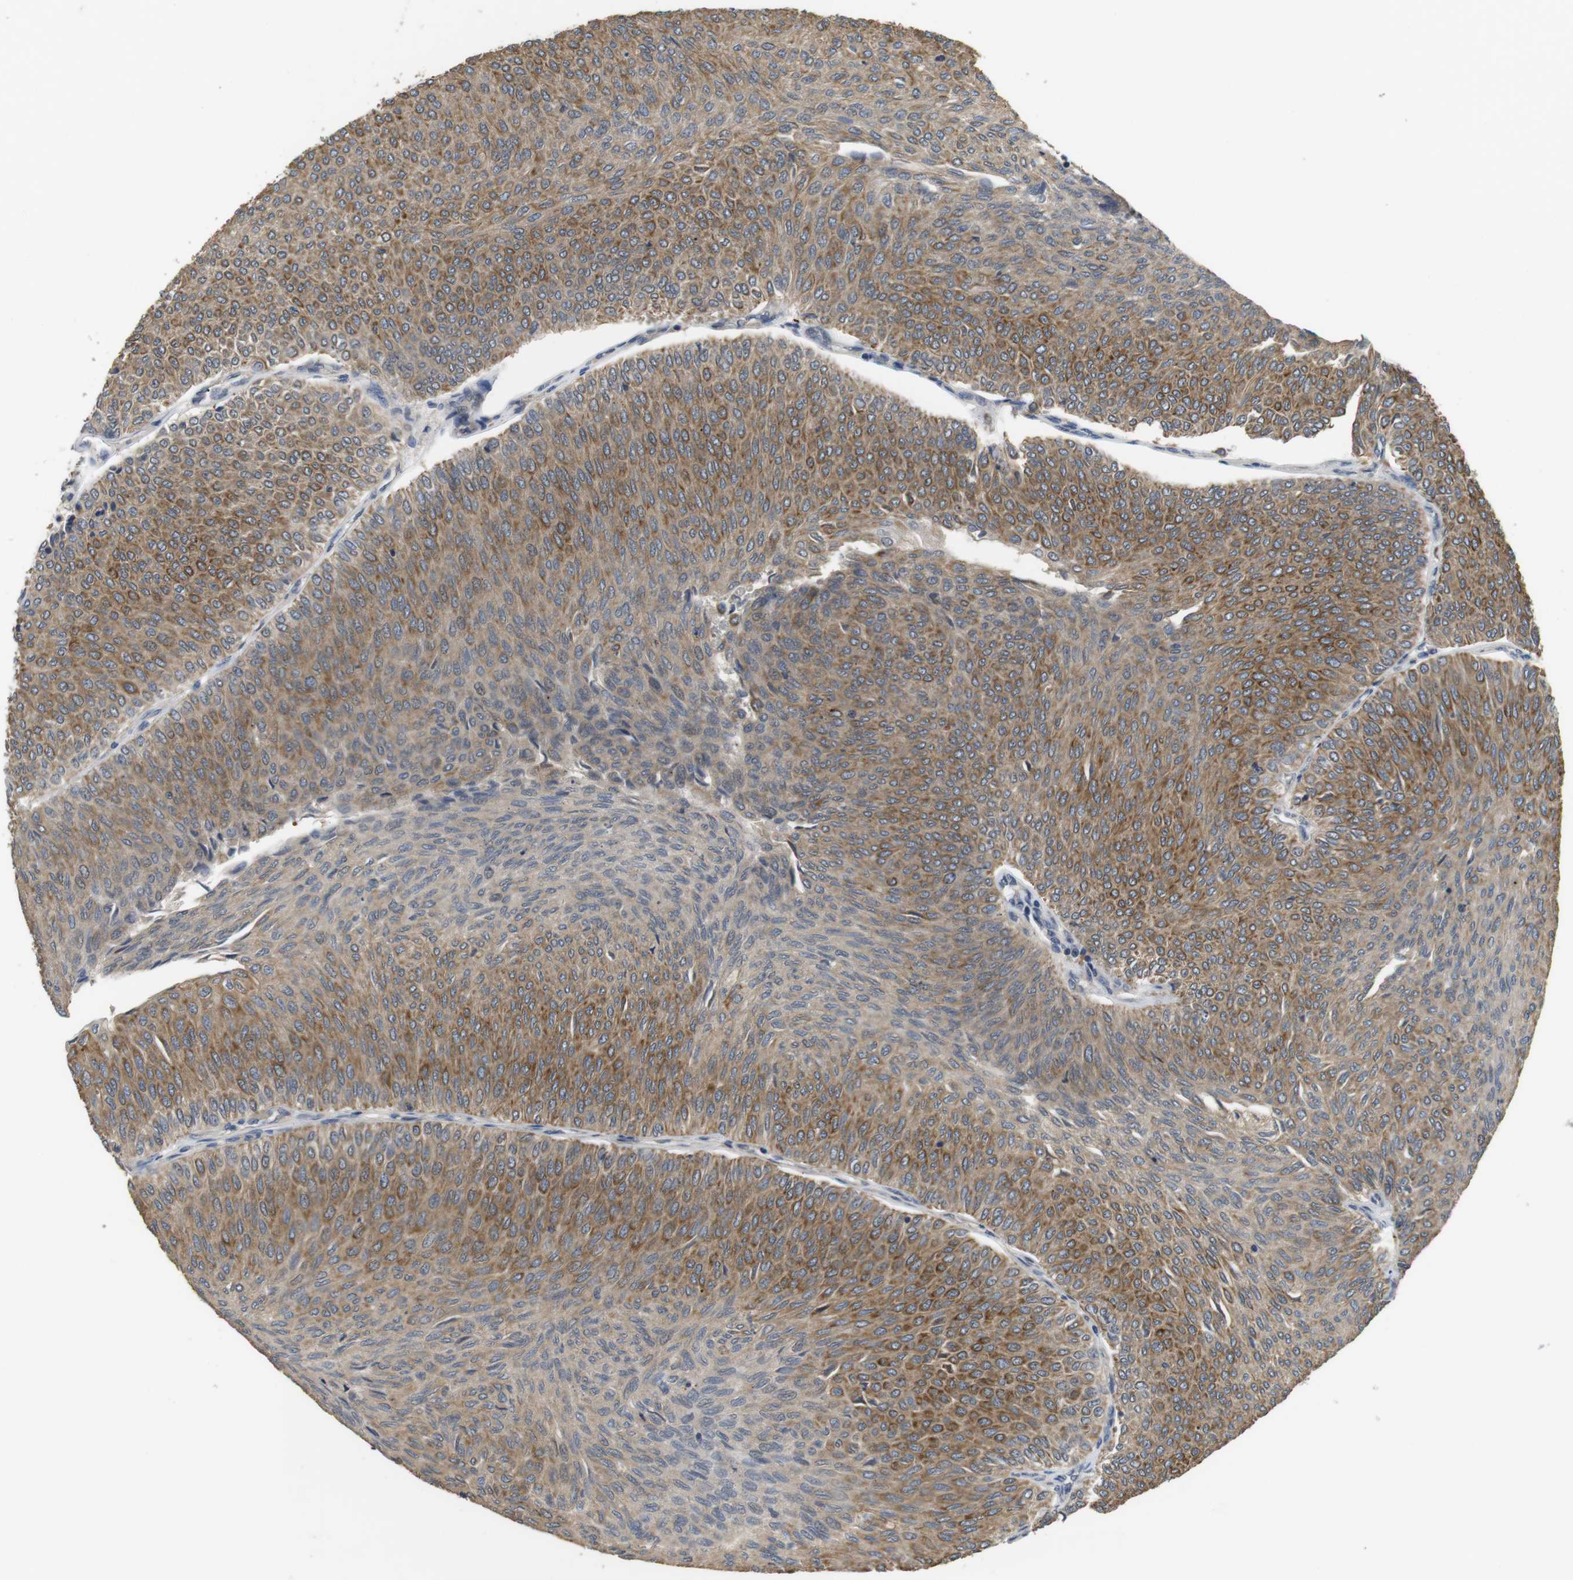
{"staining": {"intensity": "moderate", "quantity": ">75%", "location": "cytoplasmic/membranous"}, "tissue": "urothelial cancer", "cell_type": "Tumor cells", "image_type": "cancer", "snomed": [{"axis": "morphology", "description": "Urothelial carcinoma, Low grade"}, {"axis": "topography", "description": "Urinary bladder"}], "caption": "Immunohistochemical staining of urothelial cancer displays medium levels of moderate cytoplasmic/membranous expression in about >75% of tumor cells.", "gene": "ADGRL3", "patient": {"sex": "male", "age": 78}}